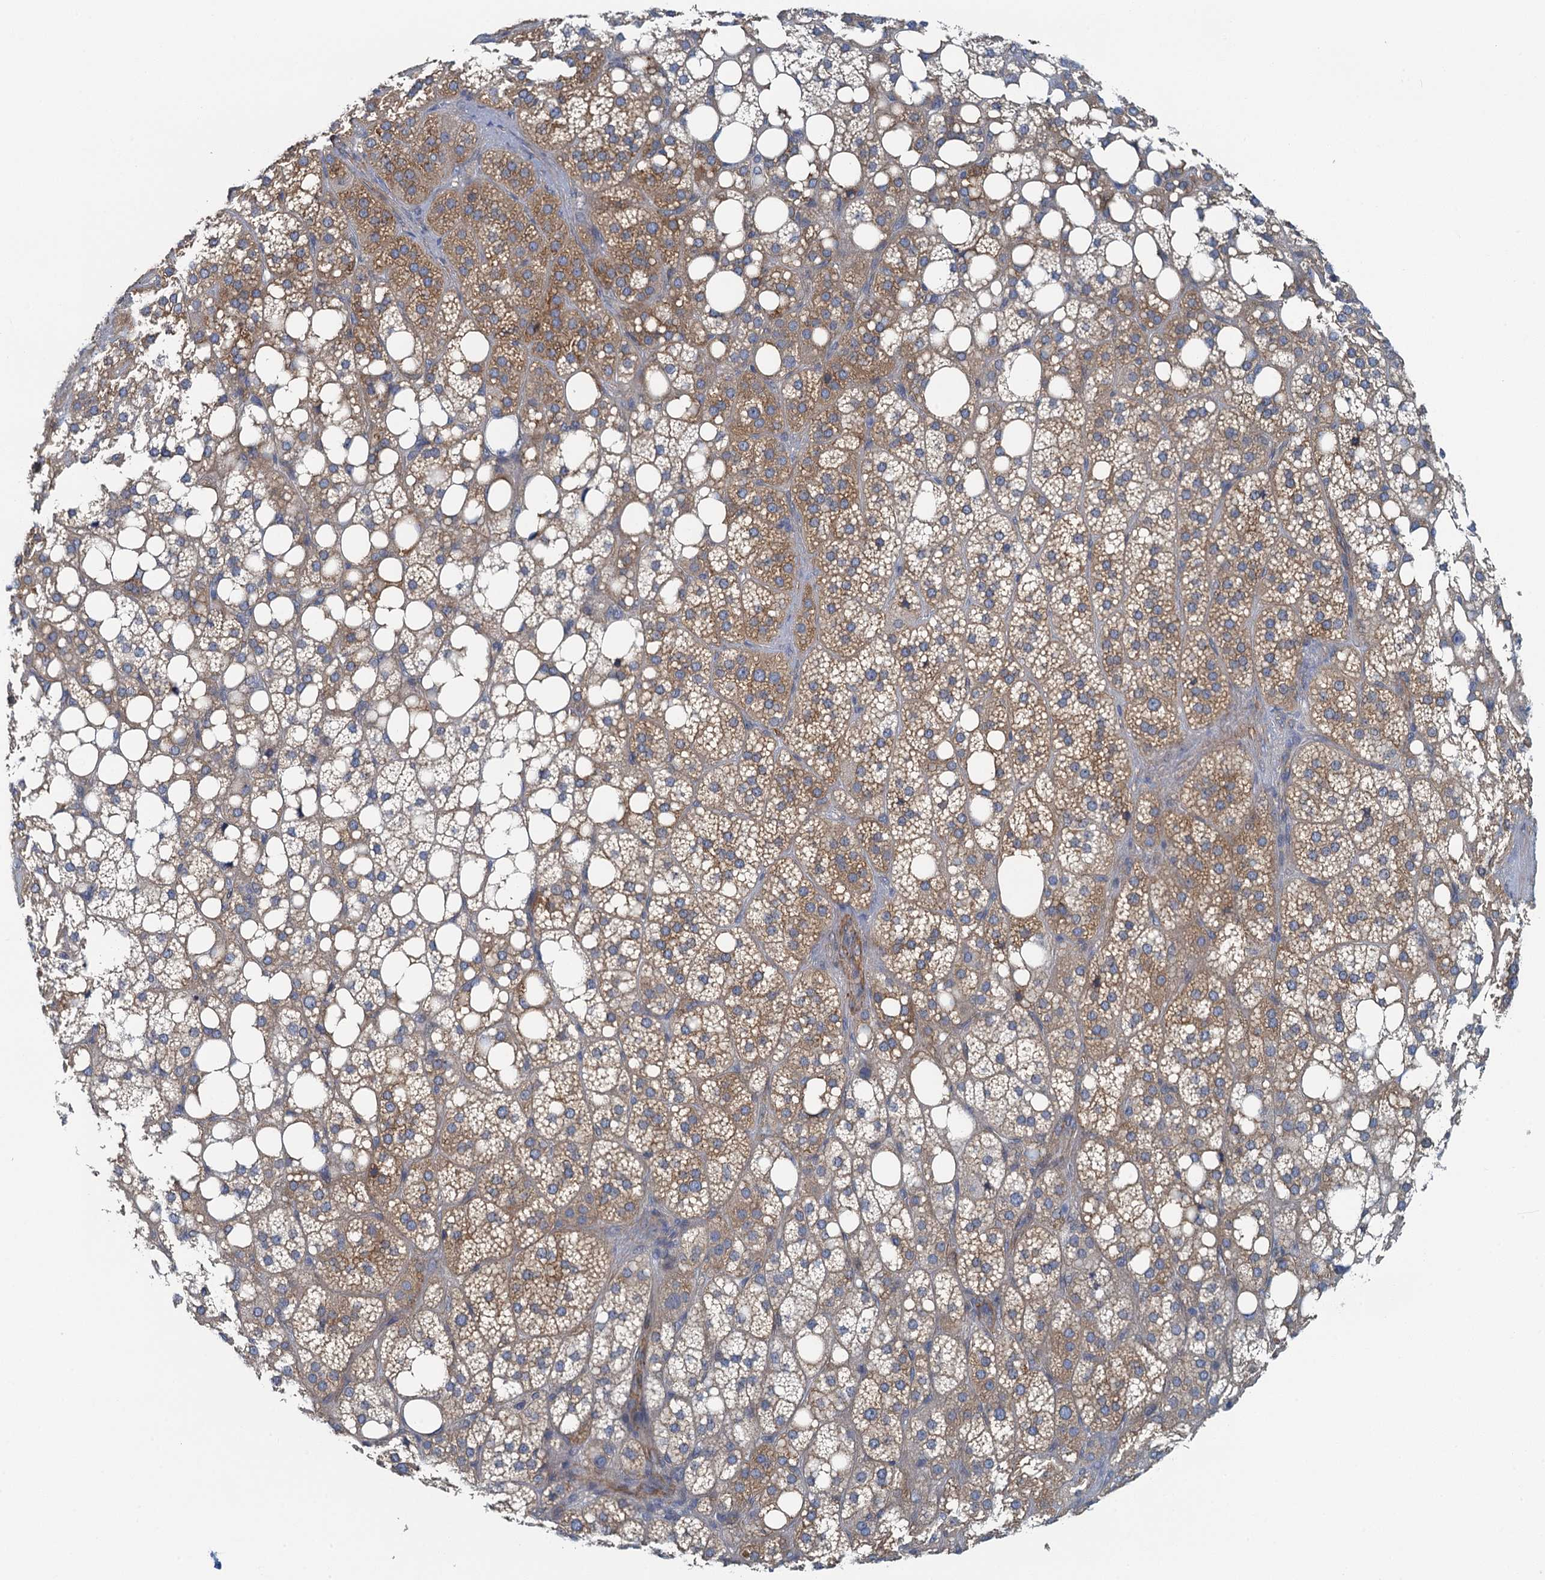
{"staining": {"intensity": "moderate", "quantity": ">75%", "location": "cytoplasmic/membranous"}, "tissue": "adrenal gland", "cell_type": "Glandular cells", "image_type": "normal", "snomed": [{"axis": "morphology", "description": "Normal tissue, NOS"}, {"axis": "topography", "description": "Adrenal gland"}], "caption": "High-magnification brightfield microscopy of unremarkable adrenal gland stained with DAB (3,3'-diaminobenzidine) (brown) and counterstained with hematoxylin (blue). glandular cells exhibit moderate cytoplasmic/membranous expression is seen in approximately>75% of cells.", "gene": "ALG2", "patient": {"sex": "female", "age": 59}}